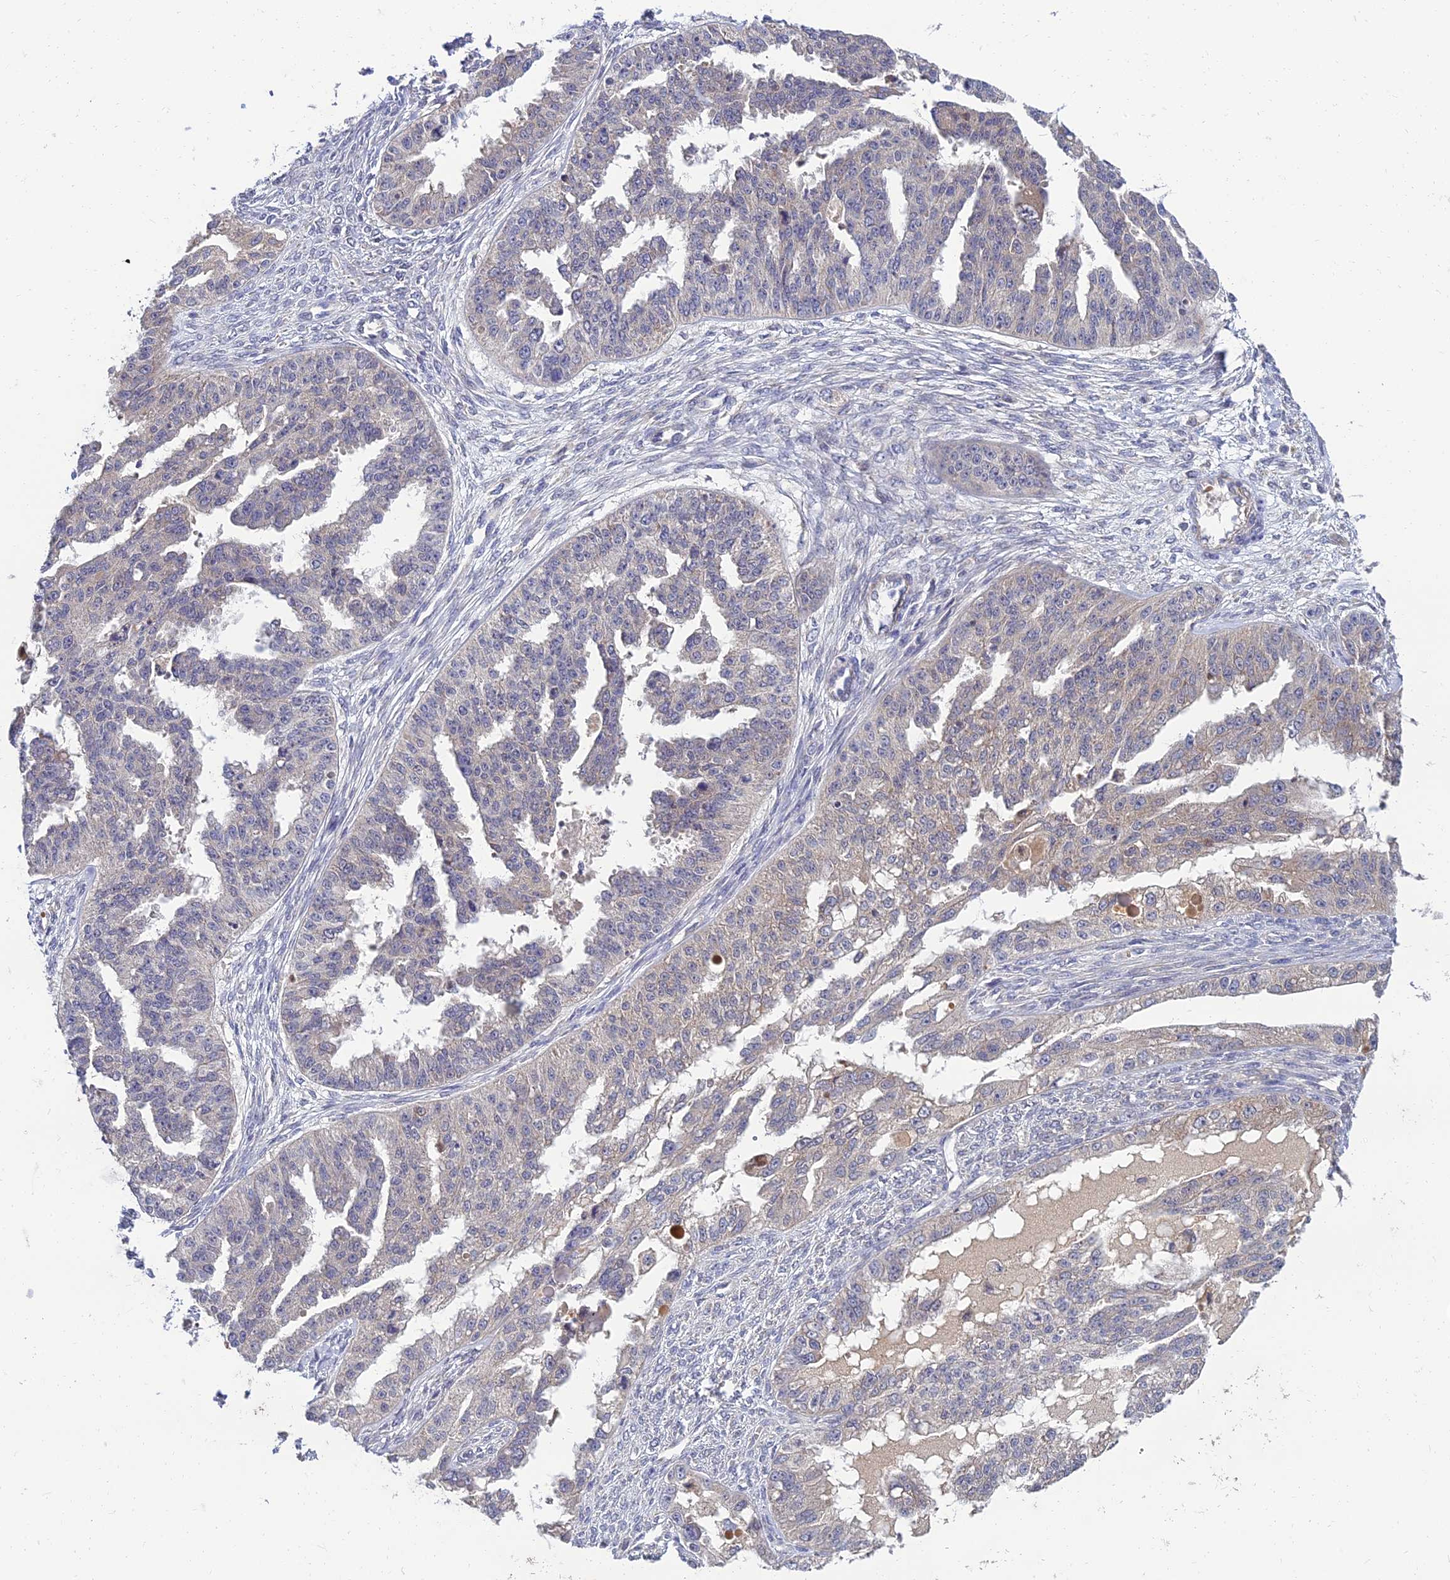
{"staining": {"intensity": "negative", "quantity": "none", "location": "none"}, "tissue": "ovarian cancer", "cell_type": "Tumor cells", "image_type": "cancer", "snomed": [{"axis": "morphology", "description": "Cystadenocarcinoma, serous, NOS"}, {"axis": "topography", "description": "Ovary"}], "caption": "Ovarian cancer was stained to show a protein in brown. There is no significant staining in tumor cells.", "gene": "NPY", "patient": {"sex": "female", "age": 58}}